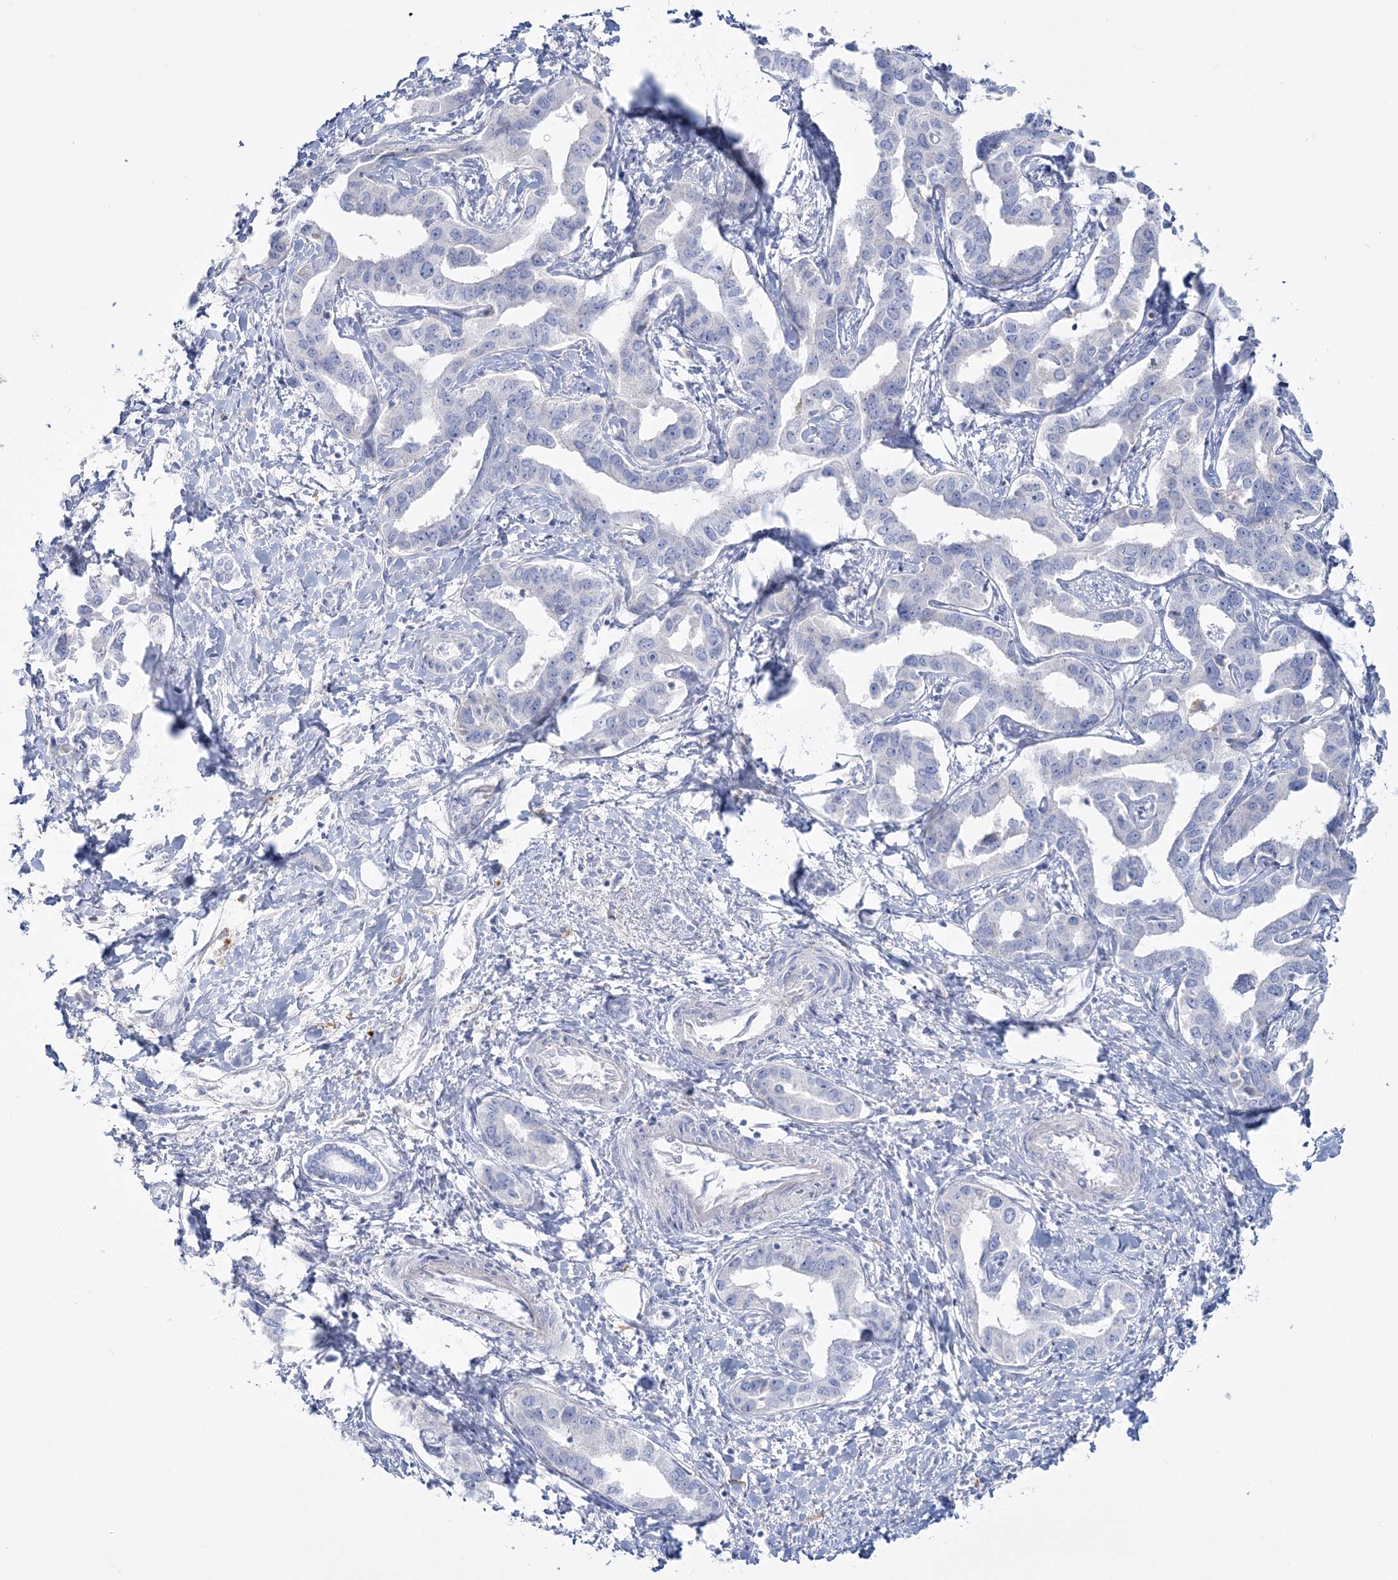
{"staining": {"intensity": "negative", "quantity": "none", "location": "none"}, "tissue": "liver cancer", "cell_type": "Tumor cells", "image_type": "cancer", "snomed": [{"axis": "morphology", "description": "Cholangiocarcinoma"}, {"axis": "topography", "description": "Liver"}], "caption": "Liver cholangiocarcinoma was stained to show a protein in brown. There is no significant staining in tumor cells.", "gene": "WDSUB1", "patient": {"sex": "male", "age": 59}}